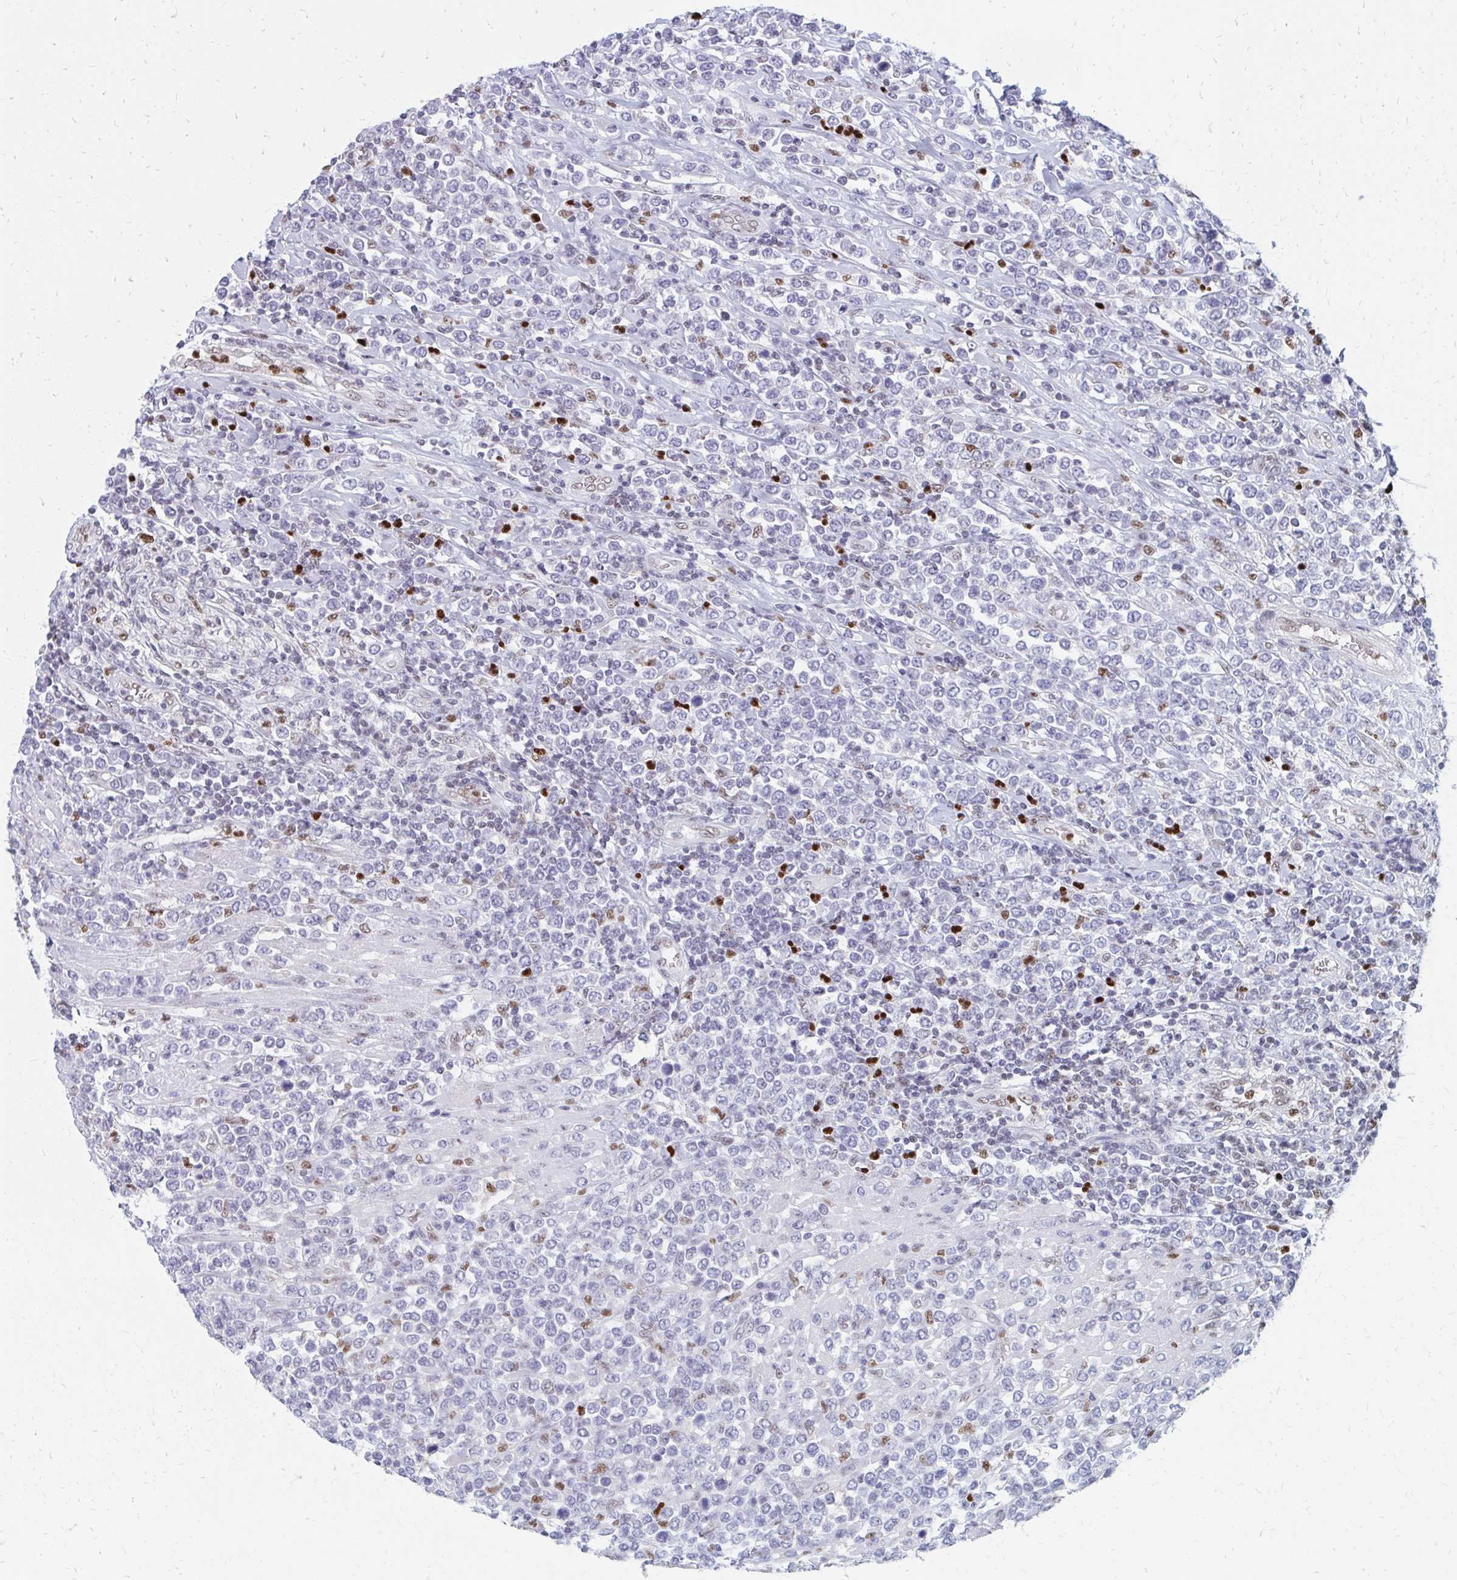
{"staining": {"intensity": "negative", "quantity": "none", "location": "none"}, "tissue": "lymphoma", "cell_type": "Tumor cells", "image_type": "cancer", "snomed": [{"axis": "morphology", "description": "Malignant lymphoma, non-Hodgkin's type, High grade"}, {"axis": "topography", "description": "Soft tissue"}], "caption": "IHC micrograph of lymphoma stained for a protein (brown), which displays no staining in tumor cells.", "gene": "PLK3", "patient": {"sex": "female", "age": 56}}